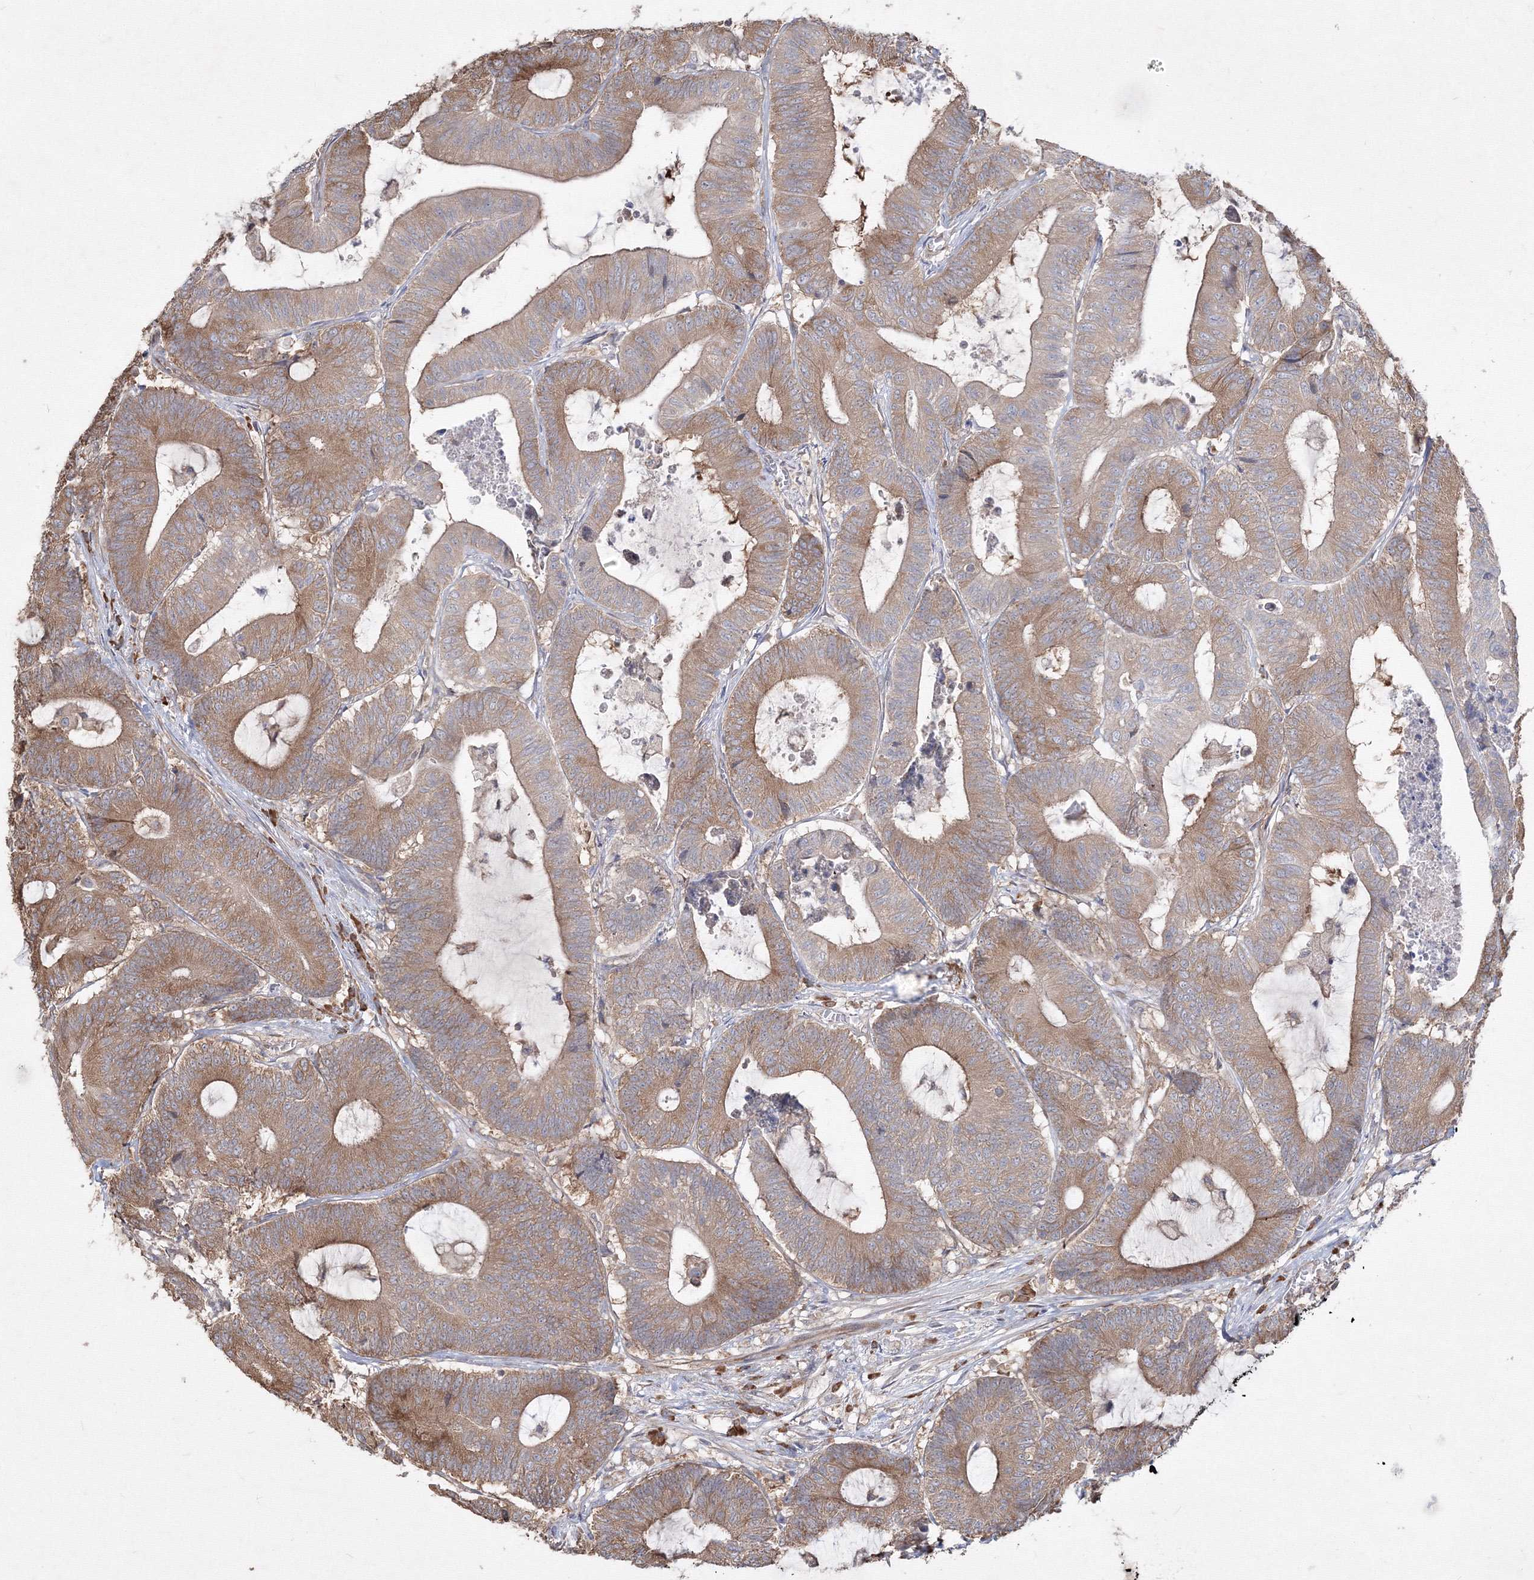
{"staining": {"intensity": "moderate", "quantity": ">75%", "location": "cytoplasmic/membranous"}, "tissue": "colorectal cancer", "cell_type": "Tumor cells", "image_type": "cancer", "snomed": [{"axis": "morphology", "description": "Adenocarcinoma, NOS"}, {"axis": "topography", "description": "Colon"}], "caption": "The histopathology image exhibits immunohistochemical staining of colorectal cancer. There is moderate cytoplasmic/membranous staining is present in approximately >75% of tumor cells.", "gene": "FBXL8", "patient": {"sex": "female", "age": 84}}